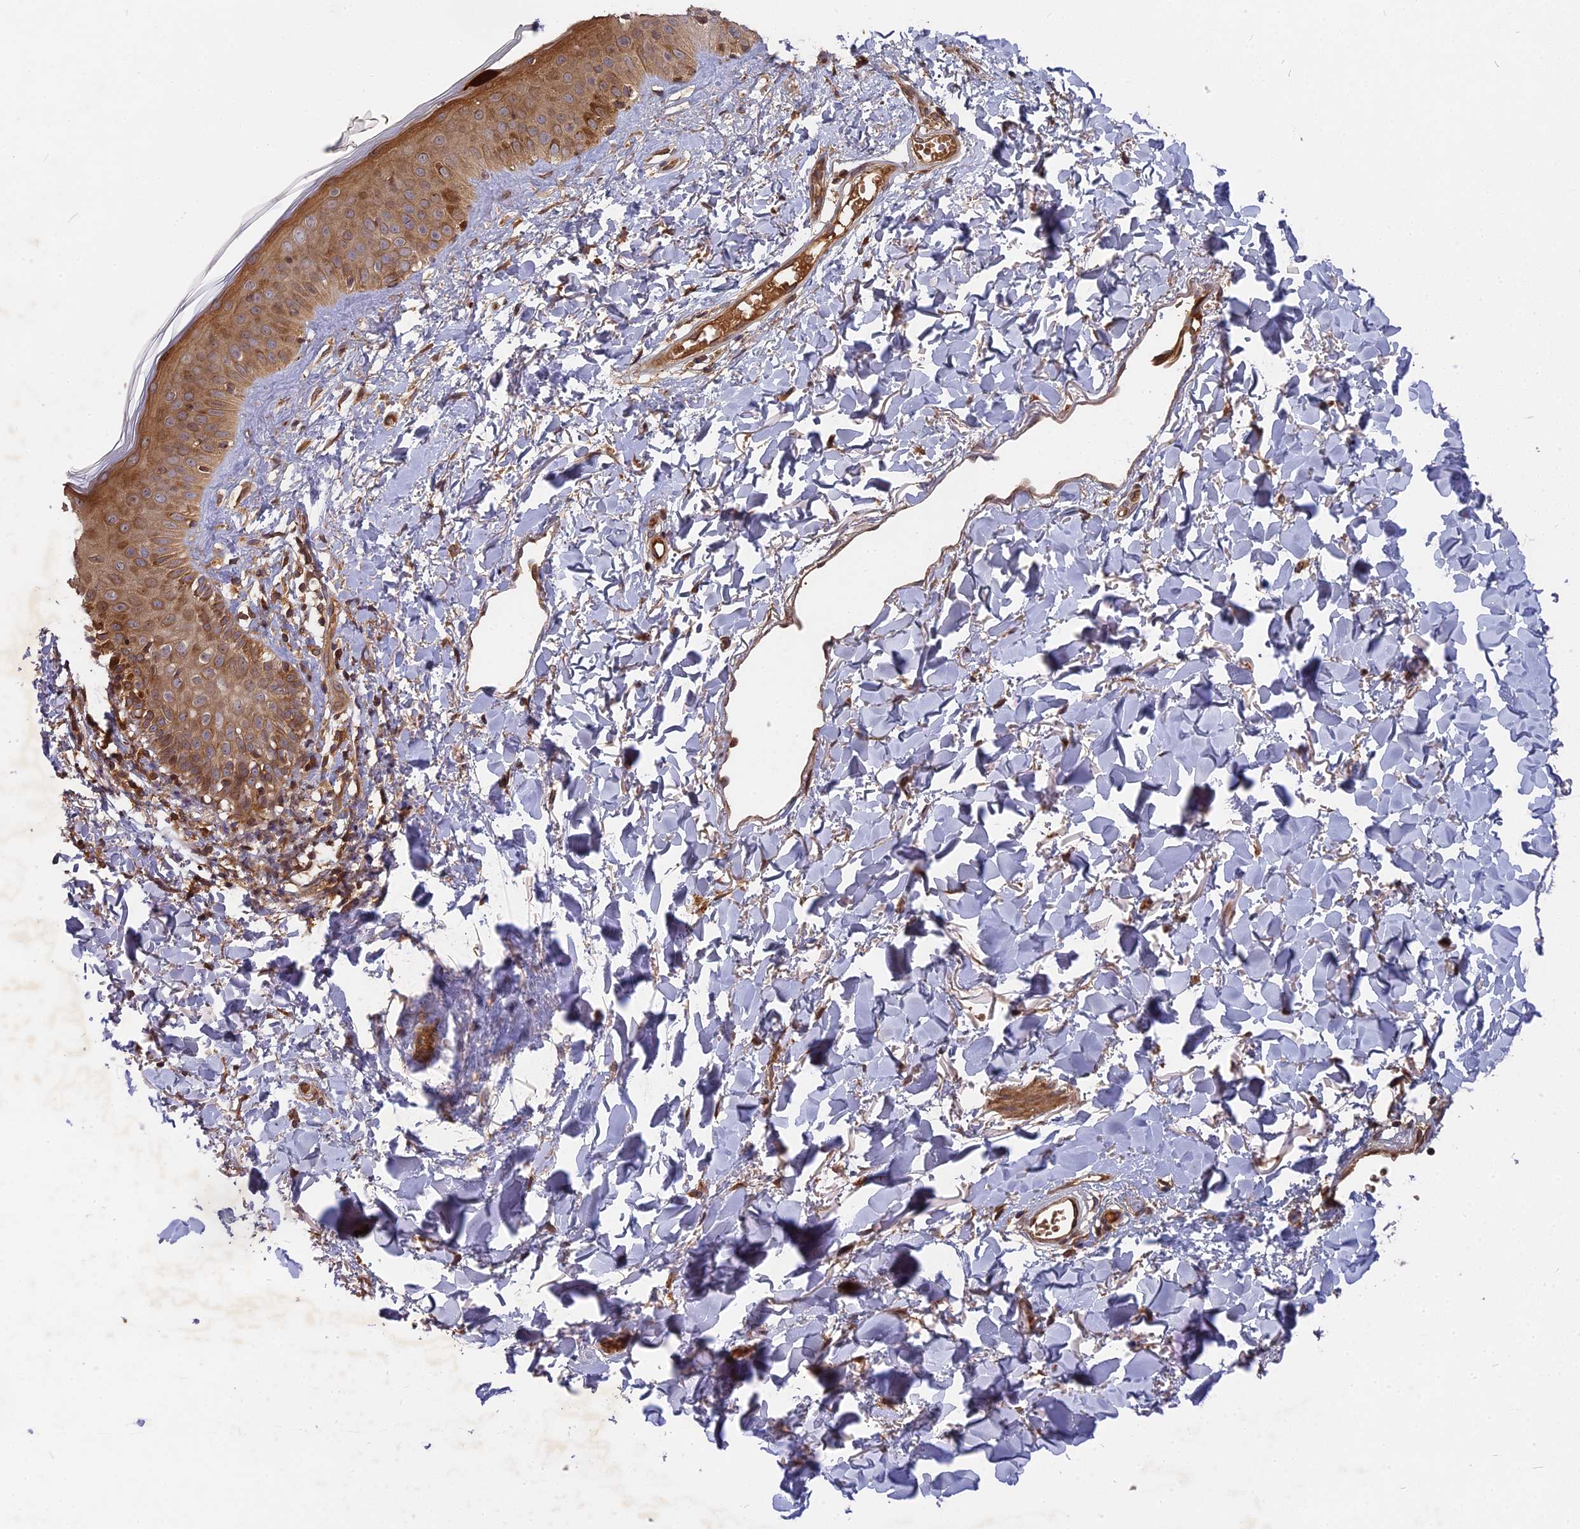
{"staining": {"intensity": "strong", "quantity": ">75%", "location": "cytoplasmic/membranous,nuclear"}, "tissue": "skin", "cell_type": "Fibroblasts", "image_type": "normal", "snomed": [{"axis": "morphology", "description": "Normal tissue, NOS"}, {"axis": "topography", "description": "Skin"}], "caption": "This photomicrograph demonstrates normal skin stained with IHC to label a protein in brown. The cytoplasmic/membranous,nuclear of fibroblasts show strong positivity for the protein. Nuclei are counter-stained blue.", "gene": "TMUB2", "patient": {"sex": "female", "age": 58}}